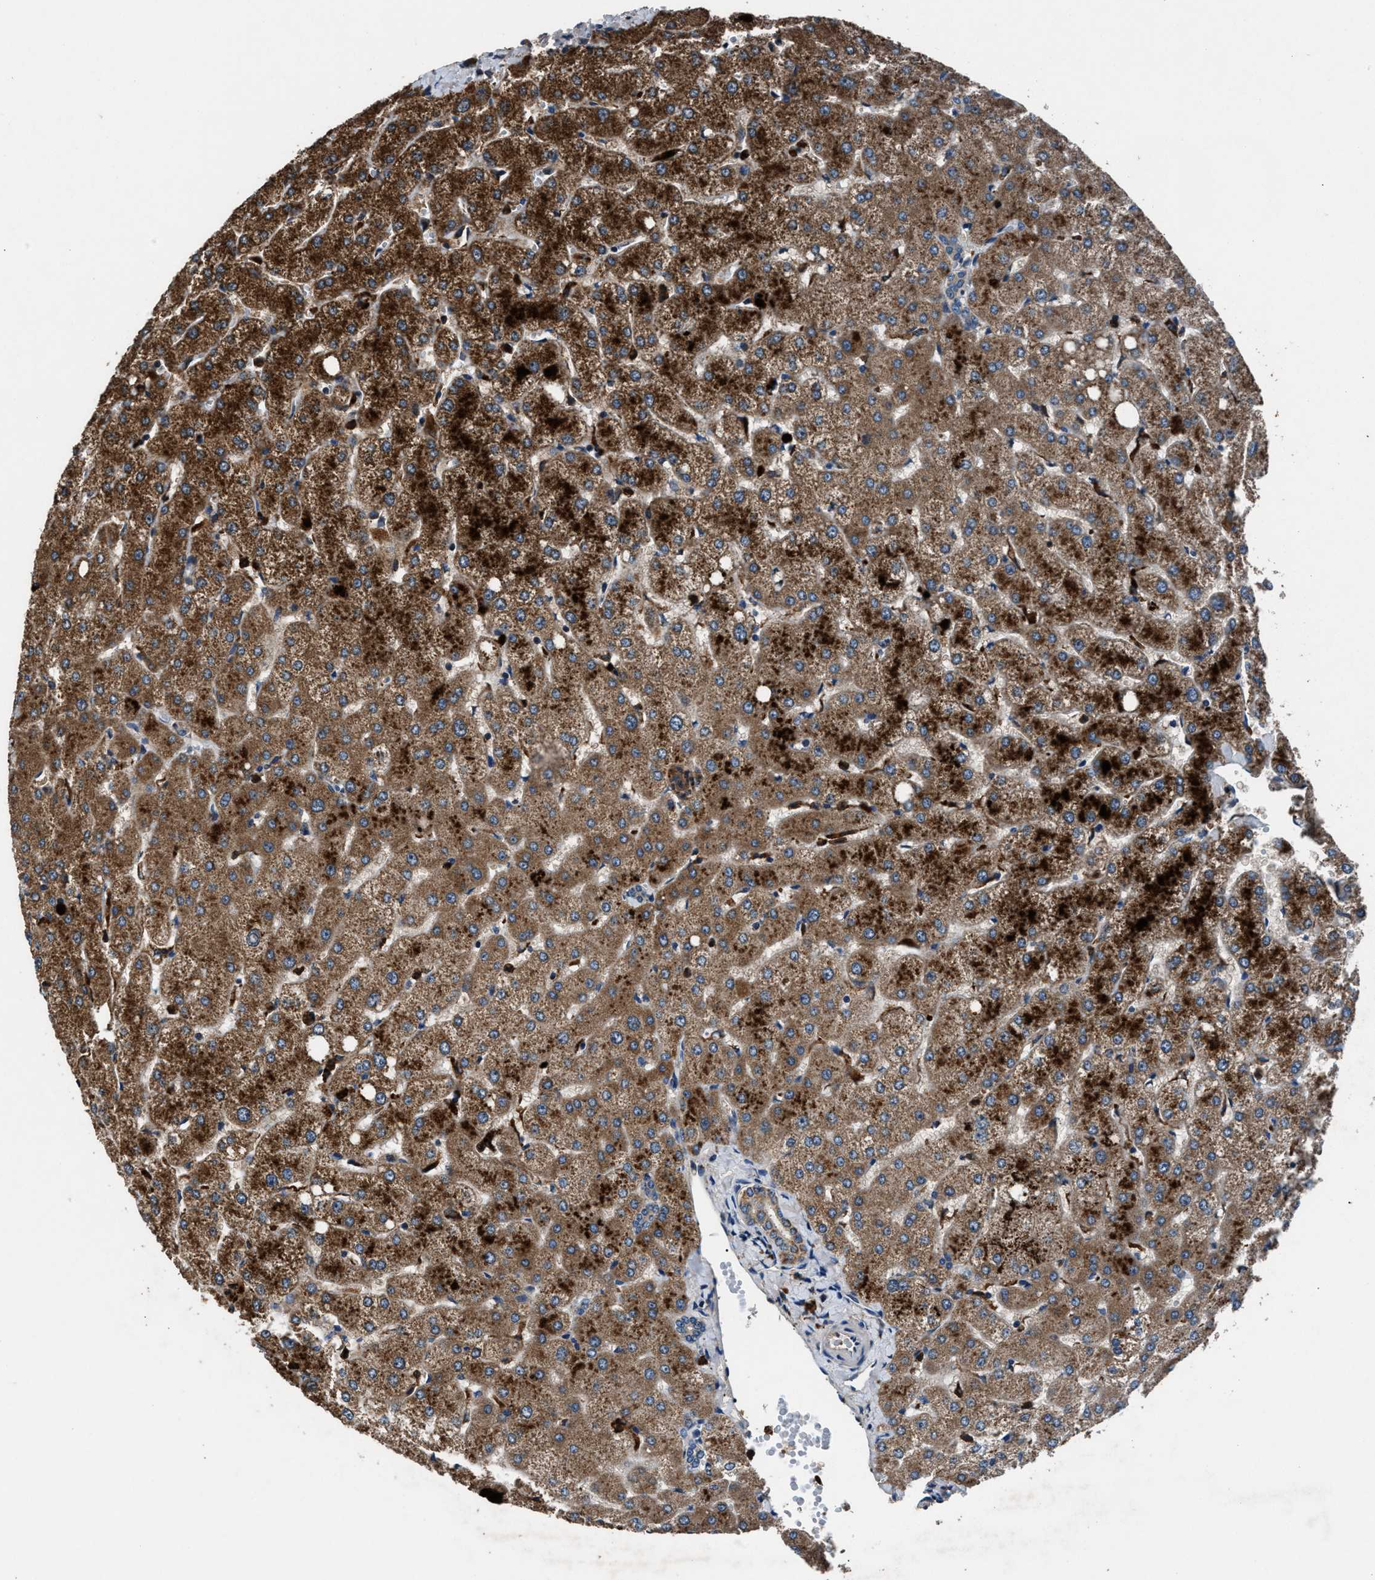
{"staining": {"intensity": "weak", "quantity": "25%-75%", "location": "cytoplasmic/membranous"}, "tissue": "liver", "cell_type": "Cholangiocytes", "image_type": "normal", "snomed": [{"axis": "morphology", "description": "Normal tissue, NOS"}, {"axis": "topography", "description": "Liver"}], "caption": "Brown immunohistochemical staining in normal human liver demonstrates weak cytoplasmic/membranous positivity in approximately 25%-75% of cholangiocytes.", "gene": "FAM221A", "patient": {"sex": "female", "age": 54}}